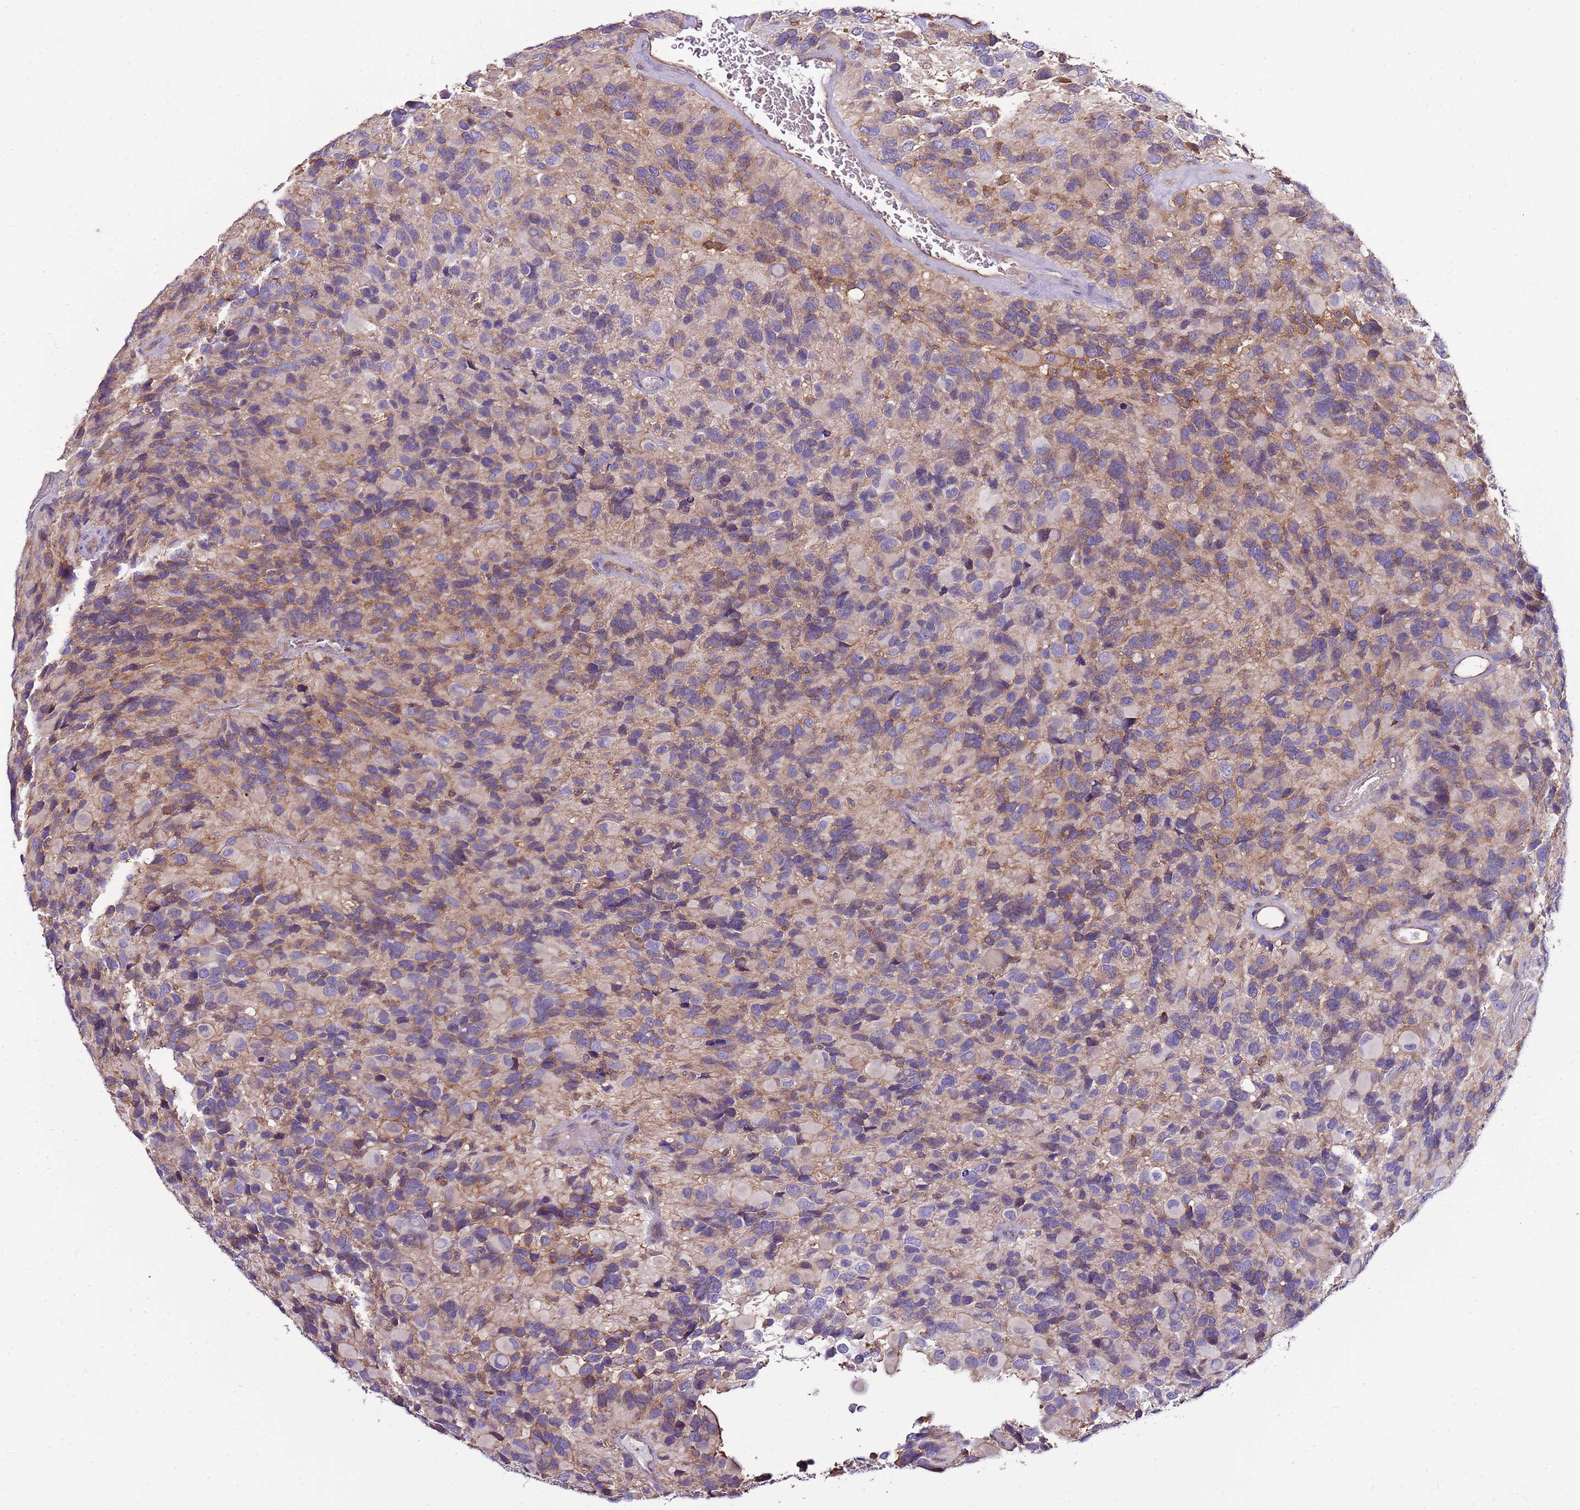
{"staining": {"intensity": "weak", "quantity": "25%-75%", "location": "cytoplasmic/membranous"}, "tissue": "glioma", "cell_type": "Tumor cells", "image_type": "cancer", "snomed": [{"axis": "morphology", "description": "Glioma, malignant, High grade"}, {"axis": "topography", "description": "Brain"}], "caption": "Immunohistochemical staining of glioma reveals low levels of weak cytoplasmic/membranous expression in about 25%-75% of tumor cells.", "gene": "ATXN2L", "patient": {"sex": "male", "age": 77}}